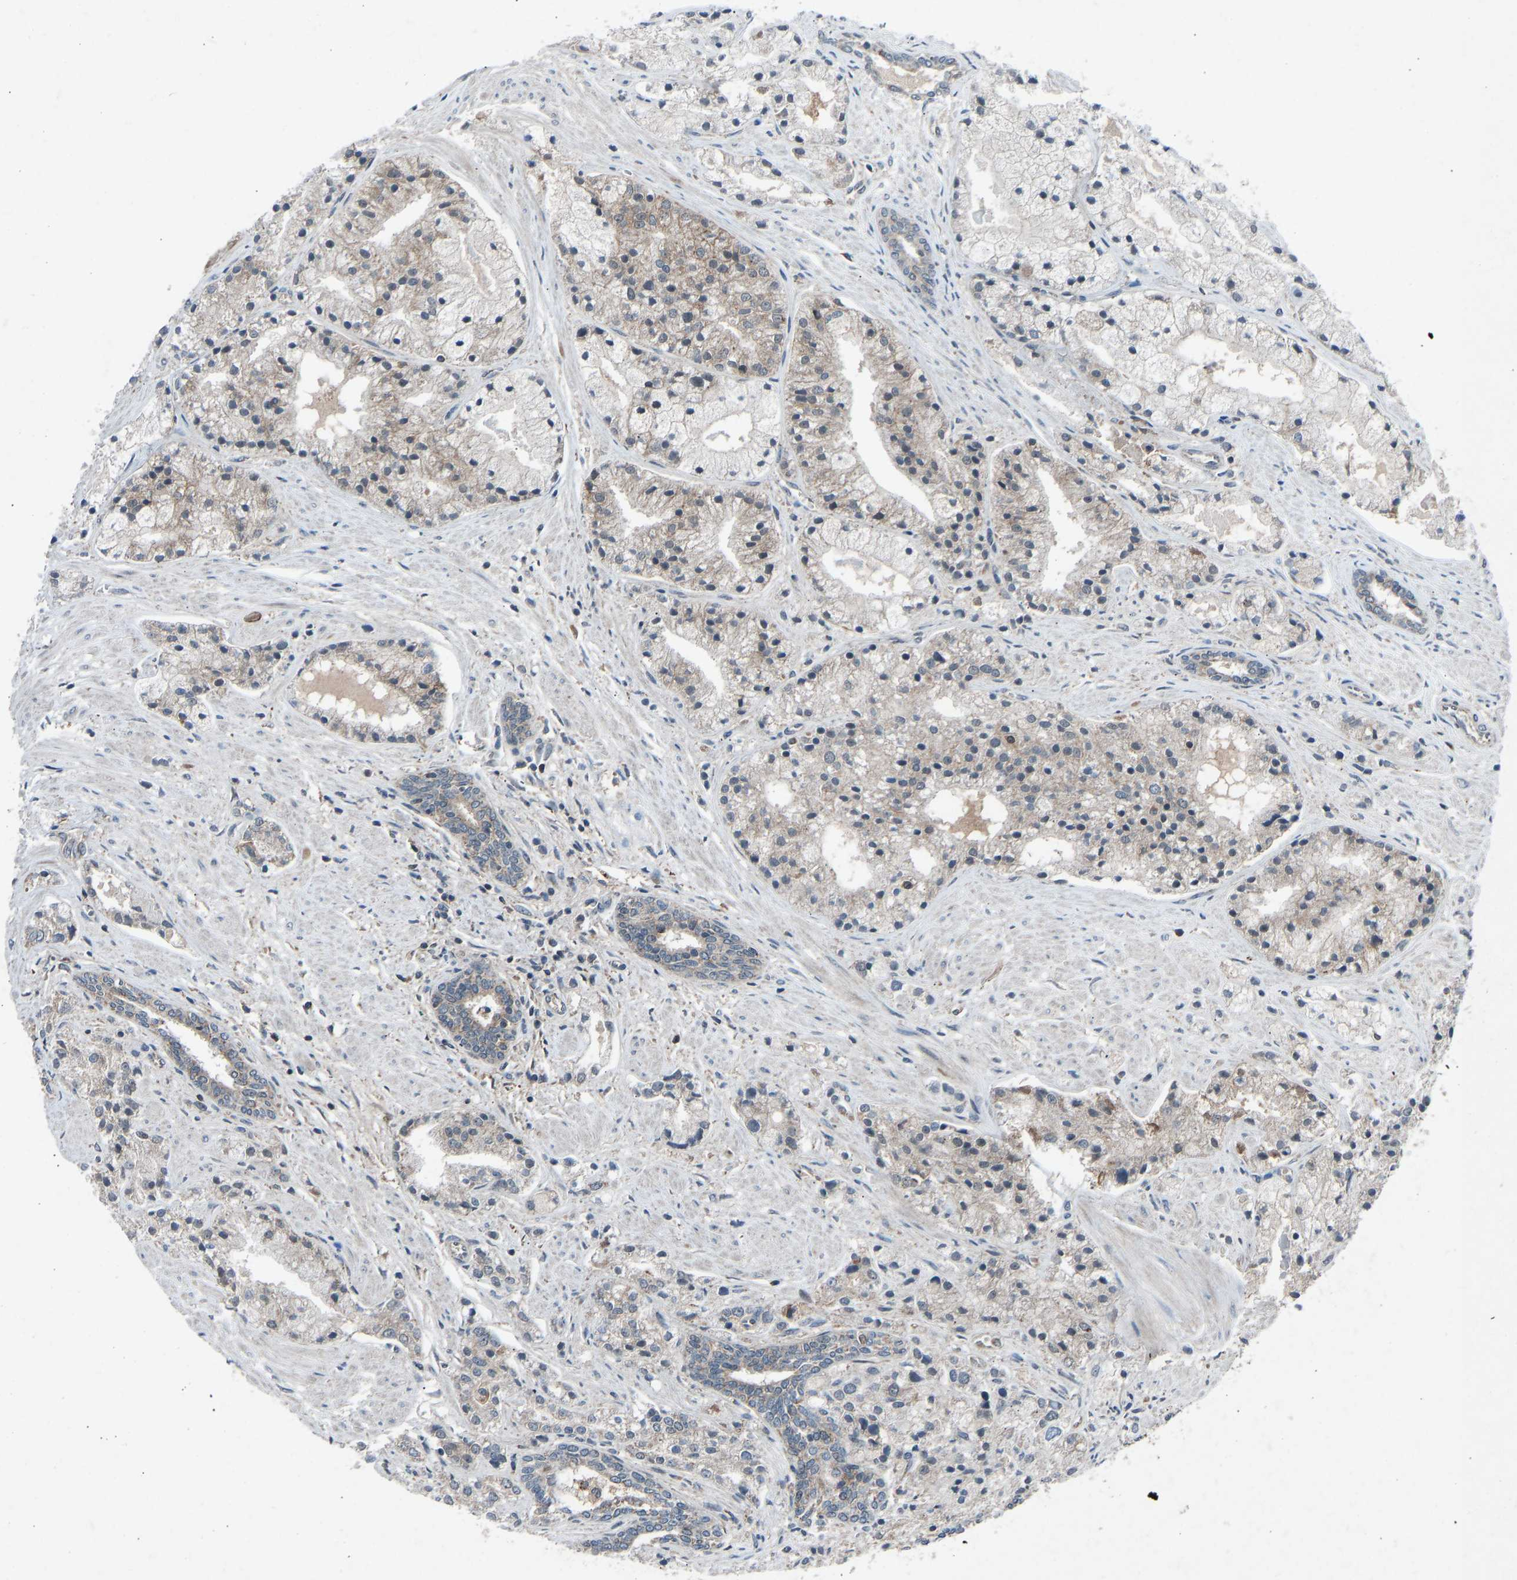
{"staining": {"intensity": "moderate", "quantity": "<25%", "location": "cytoplasmic/membranous"}, "tissue": "prostate cancer", "cell_type": "Tumor cells", "image_type": "cancer", "snomed": [{"axis": "morphology", "description": "Adenocarcinoma, High grade"}, {"axis": "topography", "description": "Prostate"}], "caption": "The immunohistochemical stain highlights moderate cytoplasmic/membranous expression in tumor cells of adenocarcinoma (high-grade) (prostate) tissue.", "gene": "SLC43A1", "patient": {"sex": "male", "age": 50}}